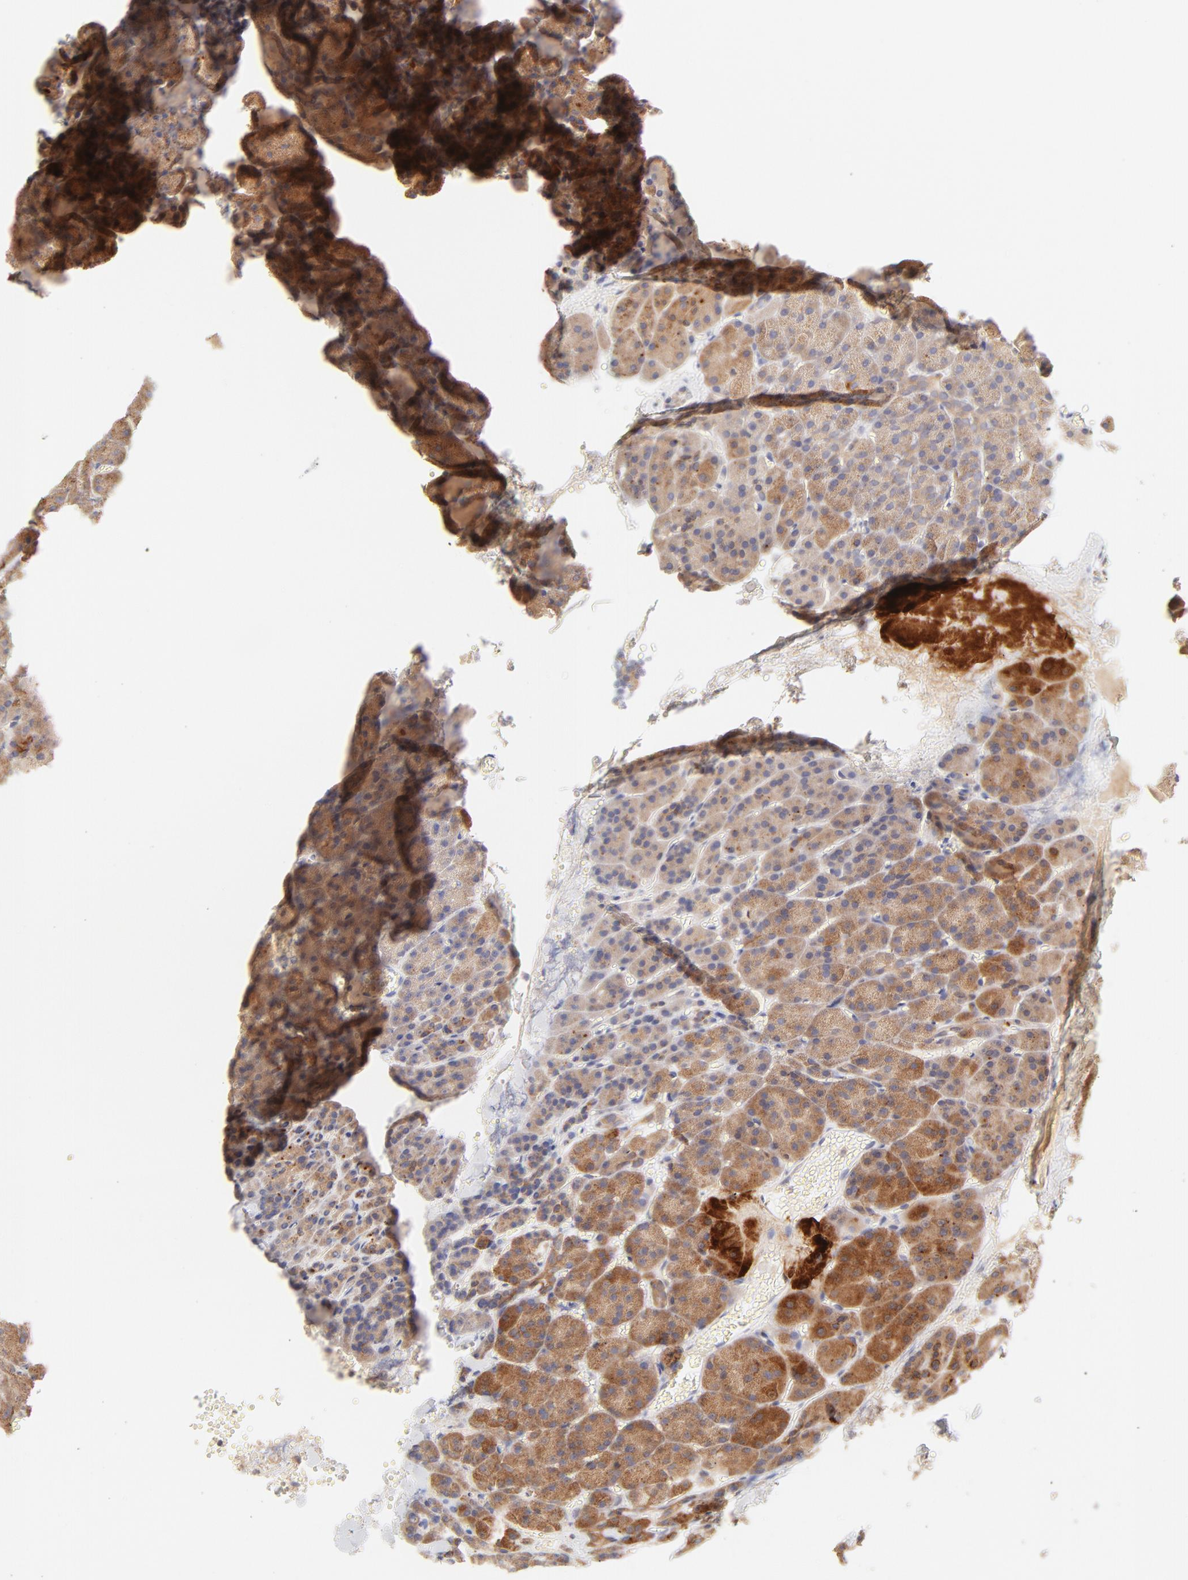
{"staining": {"intensity": "moderate", "quantity": ">75%", "location": "cytoplasmic/membranous"}, "tissue": "carcinoid", "cell_type": "Tumor cells", "image_type": "cancer", "snomed": [{"axis": "morphology", "description": "Normal tissue, NOS"}, {"axis": "morphology", "description": "Carcinoid, malignant, NOS"}, {"axis": "topography", "description": "Pancreas"}], "caption": "This is a photomicrograph of immunohistochemistry staining of carcinoid, which shows moderate expression in the cytoplasmic/membranous of tumor cells.", "gene": "RPS6KA1", "patient": {"sex": "female", "age": 35}}